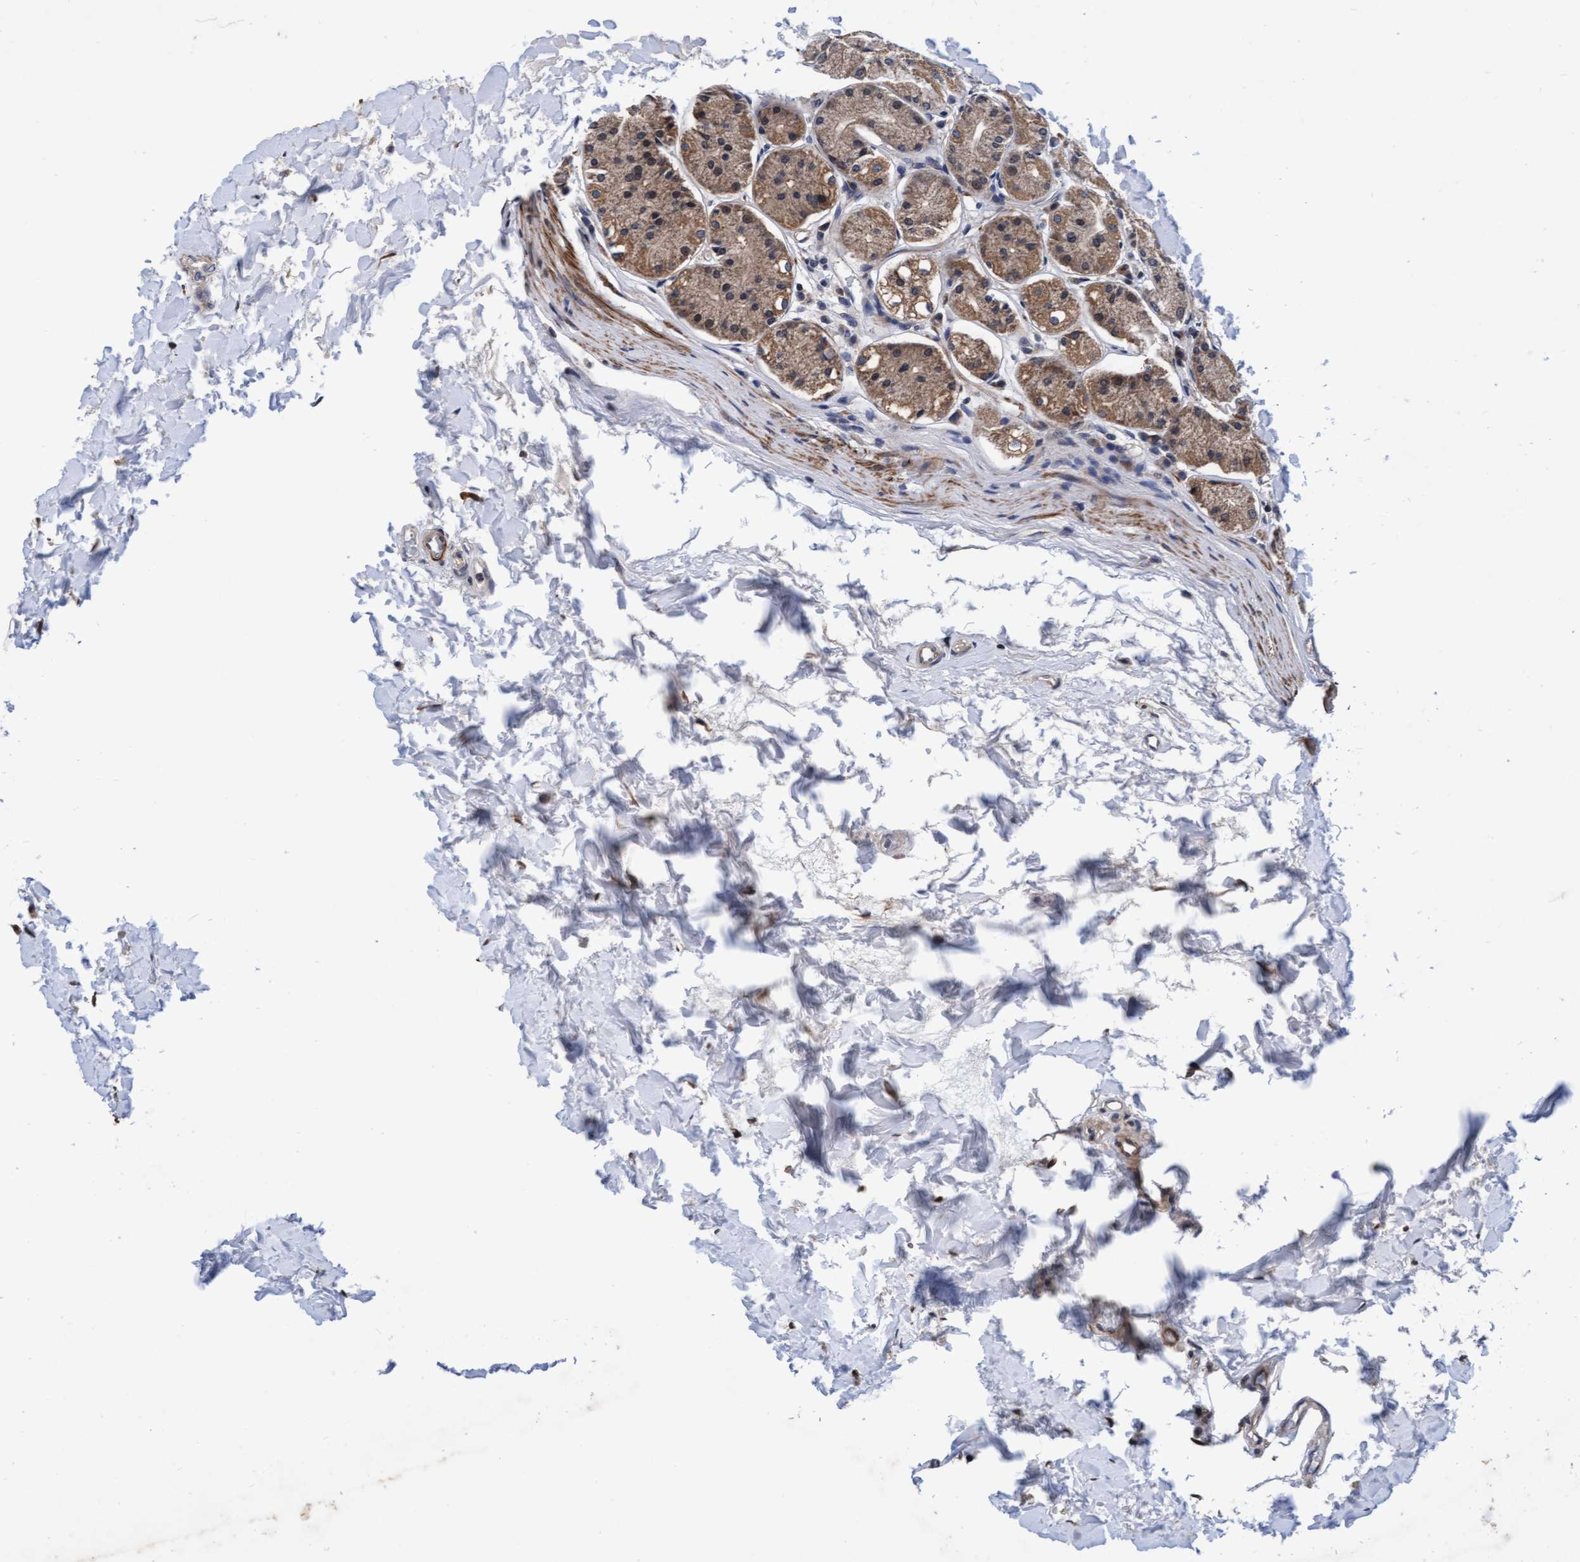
{"staining": {"intensity": "moderate", "quantity": ">75%", "location": "cytoplasmic/membranous"}, "tissue": "stomach", "cell_type": "Glandular cells", "image_type": "normal", "snomed": [{"axis": "morphology", "description": "Normal tissue, NOS"}, {"axis": "topography", "description": "Stomach"}, {"axis": "topography", "description": "Stomach, lower"}], "caption": "This histopathology image reveals normal stomach stained with immunohistochemistry to label a protein in brown. The cytoplasmic/membranous of glandular cells show moderate positivity for the protein. Nuclei are counter-stained blue.", "gene": "EFCAB13", "patient": {"sex": "female", "age": 56}}